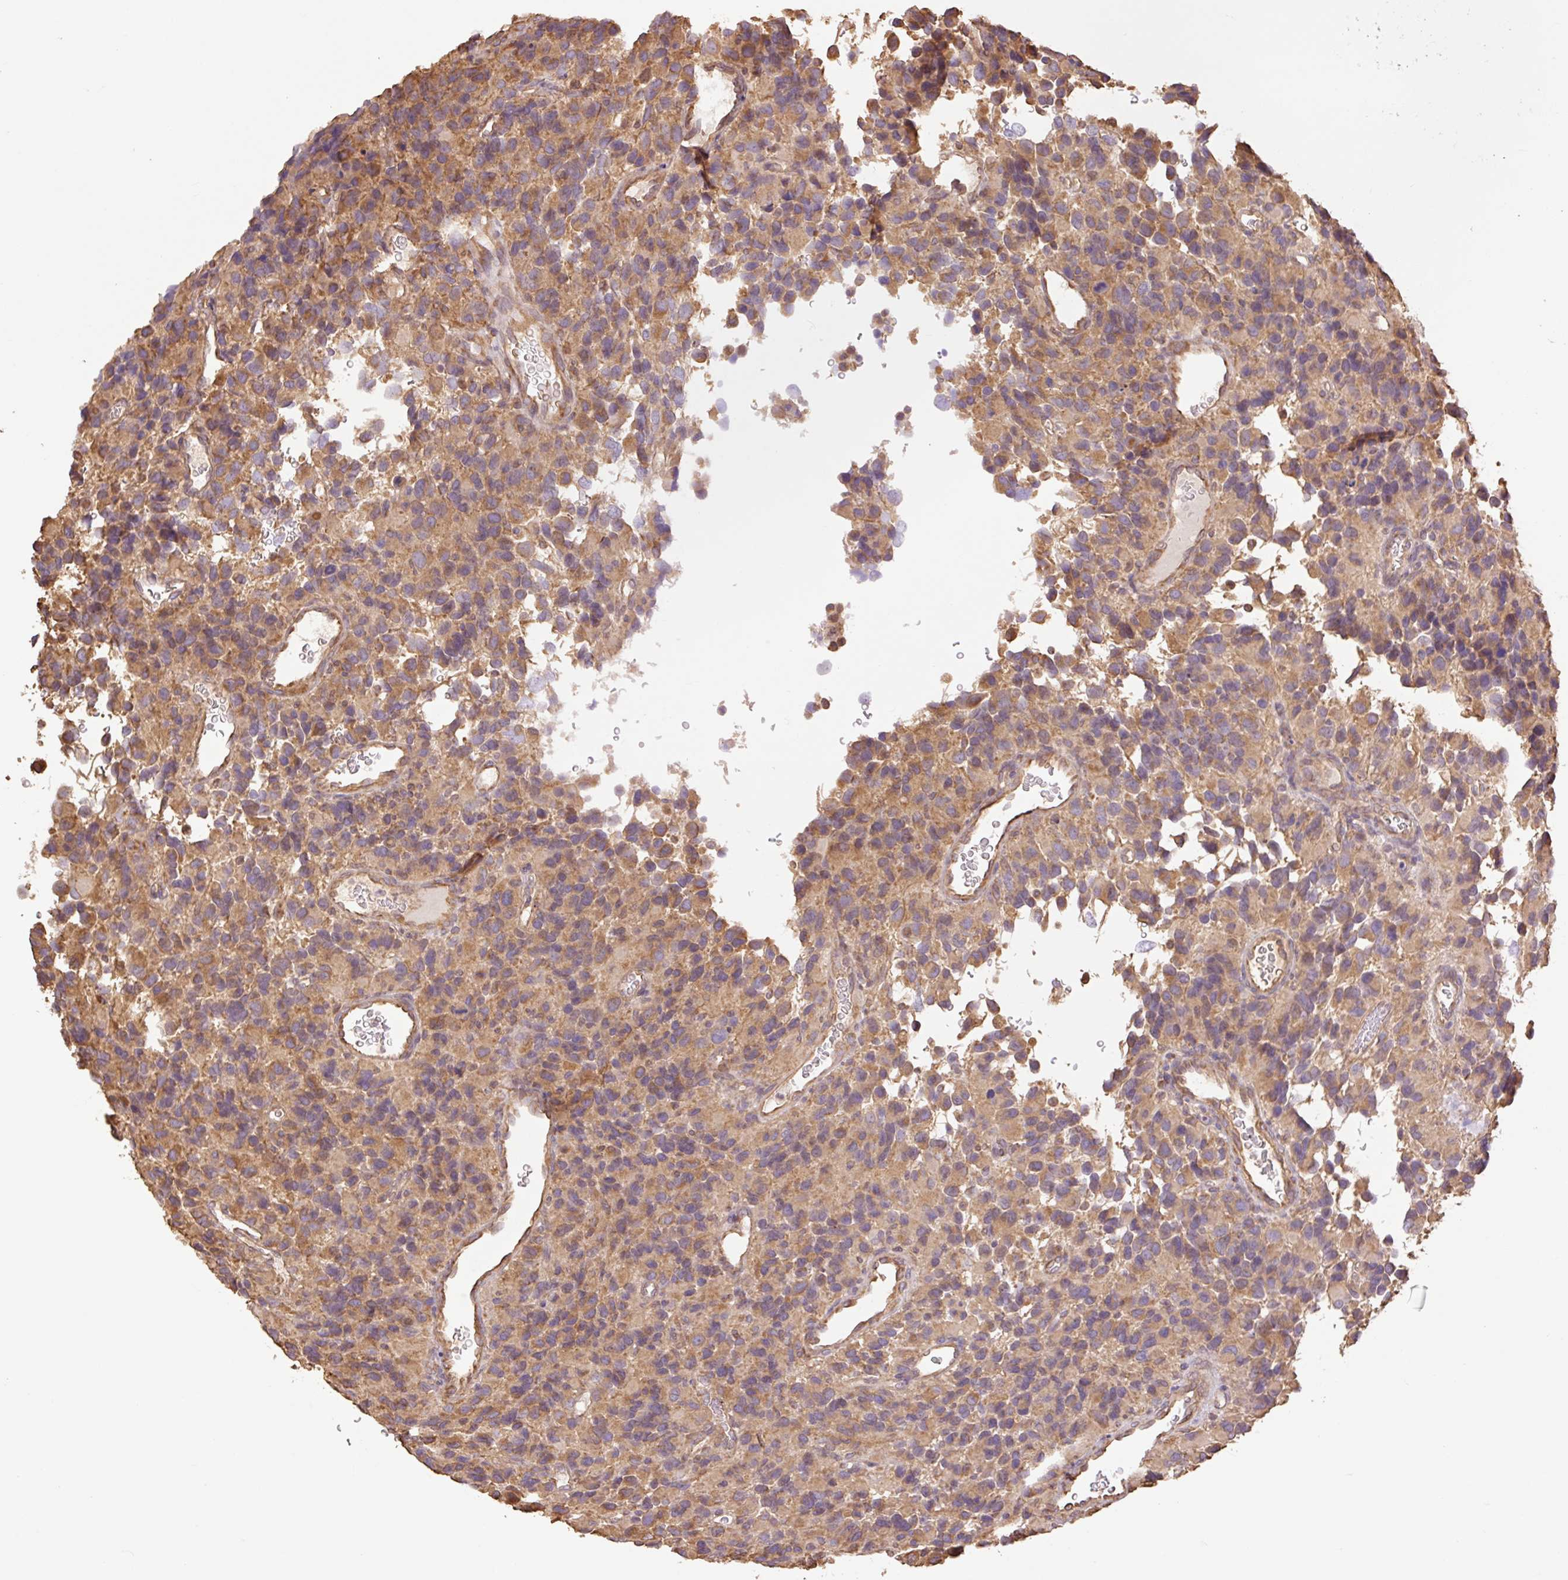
{"staining": {"intensity": "moderate", "quantity": ">75%", "location": "cytoplasmic/membranous"}, "tissue": "glioma", "cell_type": "Tumor cells", "image_type": "cancer", "snomed": [{"axis": "morphology", "description": "Glioma, malignant, High grade"}, {"axis": "topography", "description": "Brain"}], "caption": "Immunohistochemical staining of human malignant glioma (high-grade) demonstrates moderate cytoplasmic/membranous protein expression in about >75% of tumor cells.", "gene": "DESI1", "patient": {"sex": "male", "age": 77}}